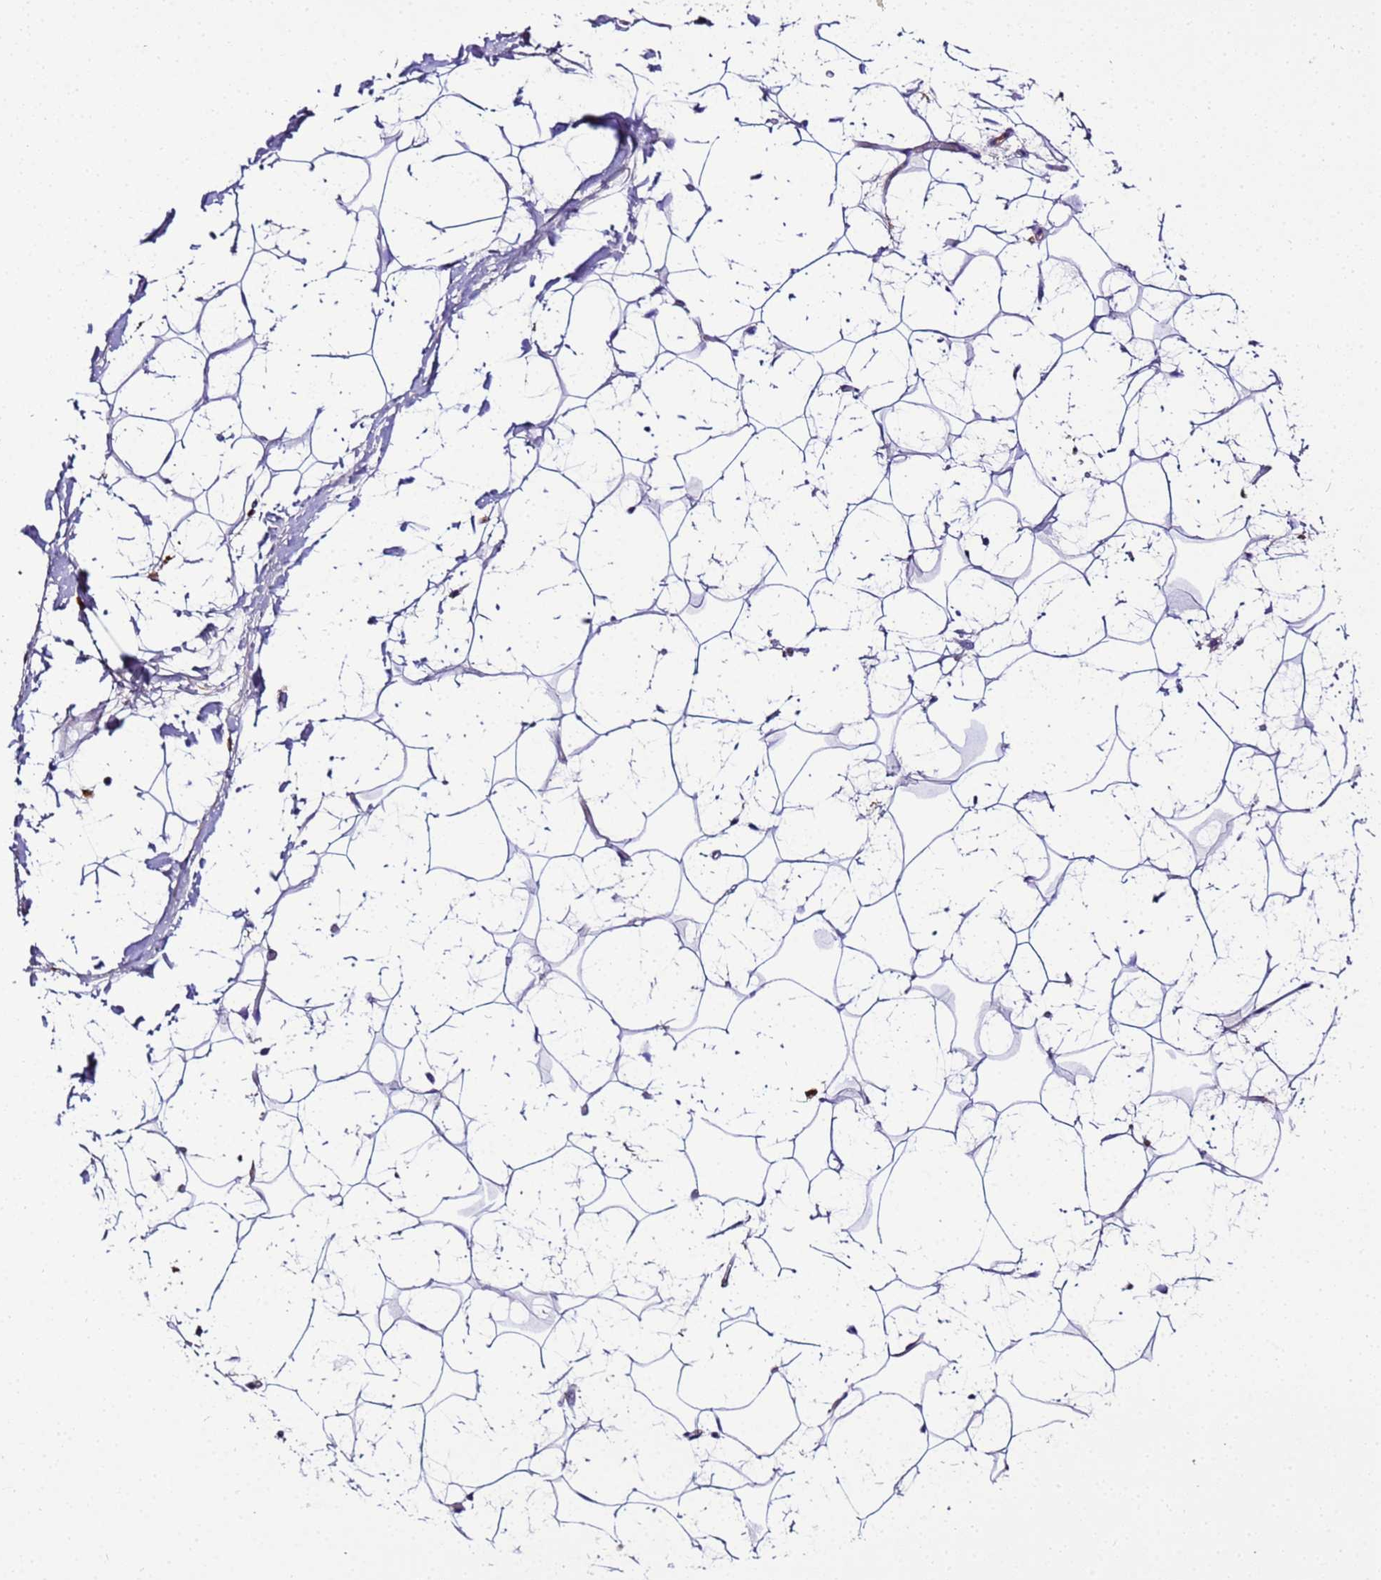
{"staining": {"intensity": "negative", "quantity": "none", "location": "none"}, "tissue": "adipose tissue", "cell_type": "Adipocytes", "image_type": "normal", "snomed": [{"axis": "morphology", "description": "Normal tissue, NOS"}, {"axis": "topography", "description": "Breast"}], "caption": "High power microscopy image of an immunohistochemistry image of benign adipose tissue, revealing no significant expression in adipocytes.", "gene": "CFHR1", "patient": {"sex": "female", "age": 26}}